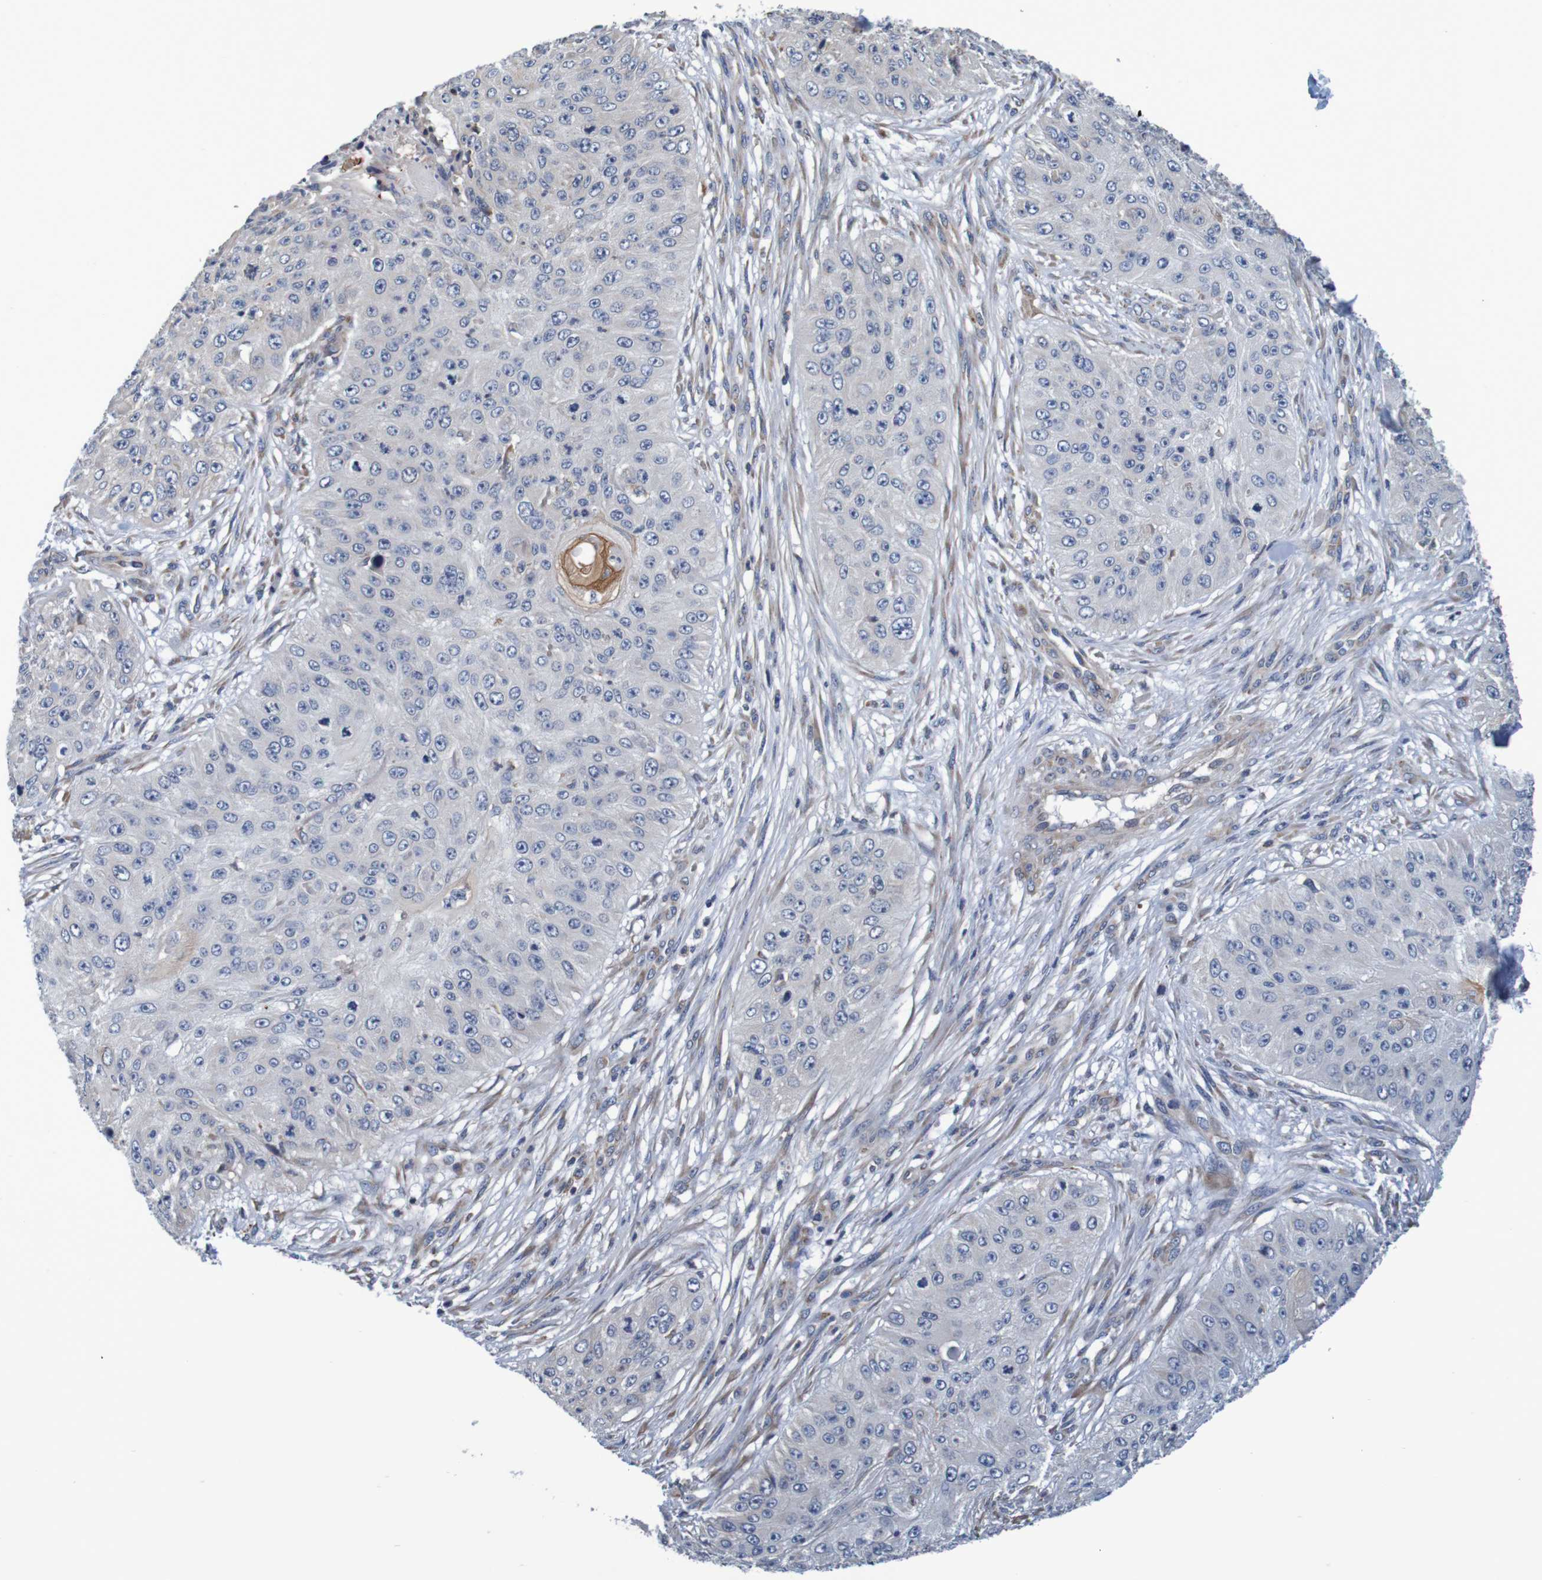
{"staining": {"intensity": "negative", "quantity": "none", "location": "none"}, "tissue": "skin cancer", "cell_type": "Tumor cells", "image_type": "cancer", "snomed": [{"axis": "morphology", "description": "Squamous cell carcinoma, NOS"}, {"axis": "topography", "description": "Skin"}], "caption": "Human skin squamous cell carcinoma stained for a protein using immunohistochemistry (IHC) reveals no staining in tumor cells.", "gene": "CLDN18", "patient": {"sex": "female", "age": 80}}